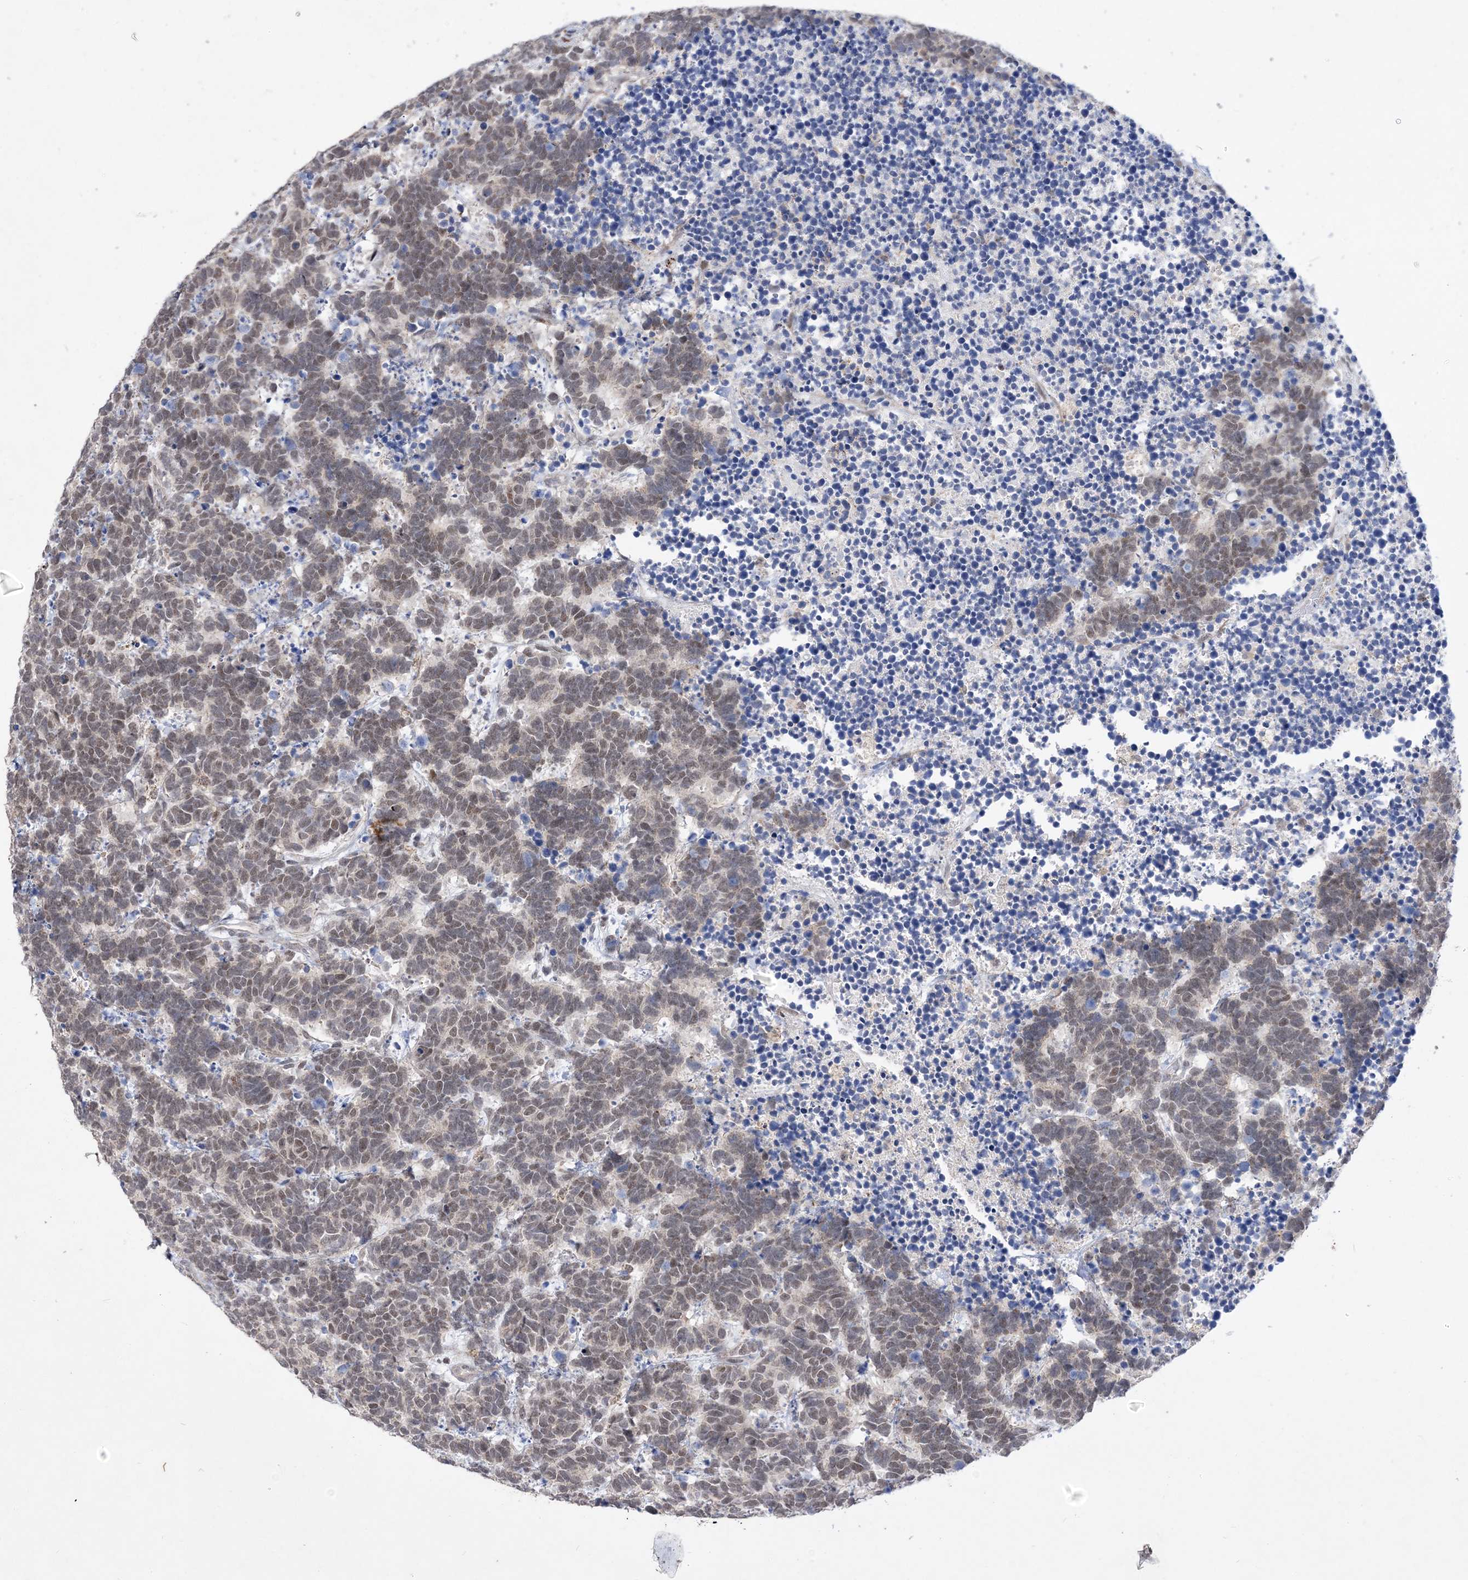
{"staining": {"intensity": "weak", "quantity": ">75%", "location": "nuclear"}, "tissue": "carcinoid", "cell_type": "Tumor cells", "image_type": "cancer", "snomed": [{"axis": "morphology", "description": "Carcinoma, NOS"}, {"axis": "morphology", "description": "Carcinoid, malignant, NOS"}, {"axis": "topography", "description": "Urinary bladder"}], "caption": "Carcinoid stained for a protein (brown) exhibits weak nuclear positive positivity in approximately >75% of tumor cells.", "gene": "BOD1L1", "patient": {"sex": "male", "age": 57}}